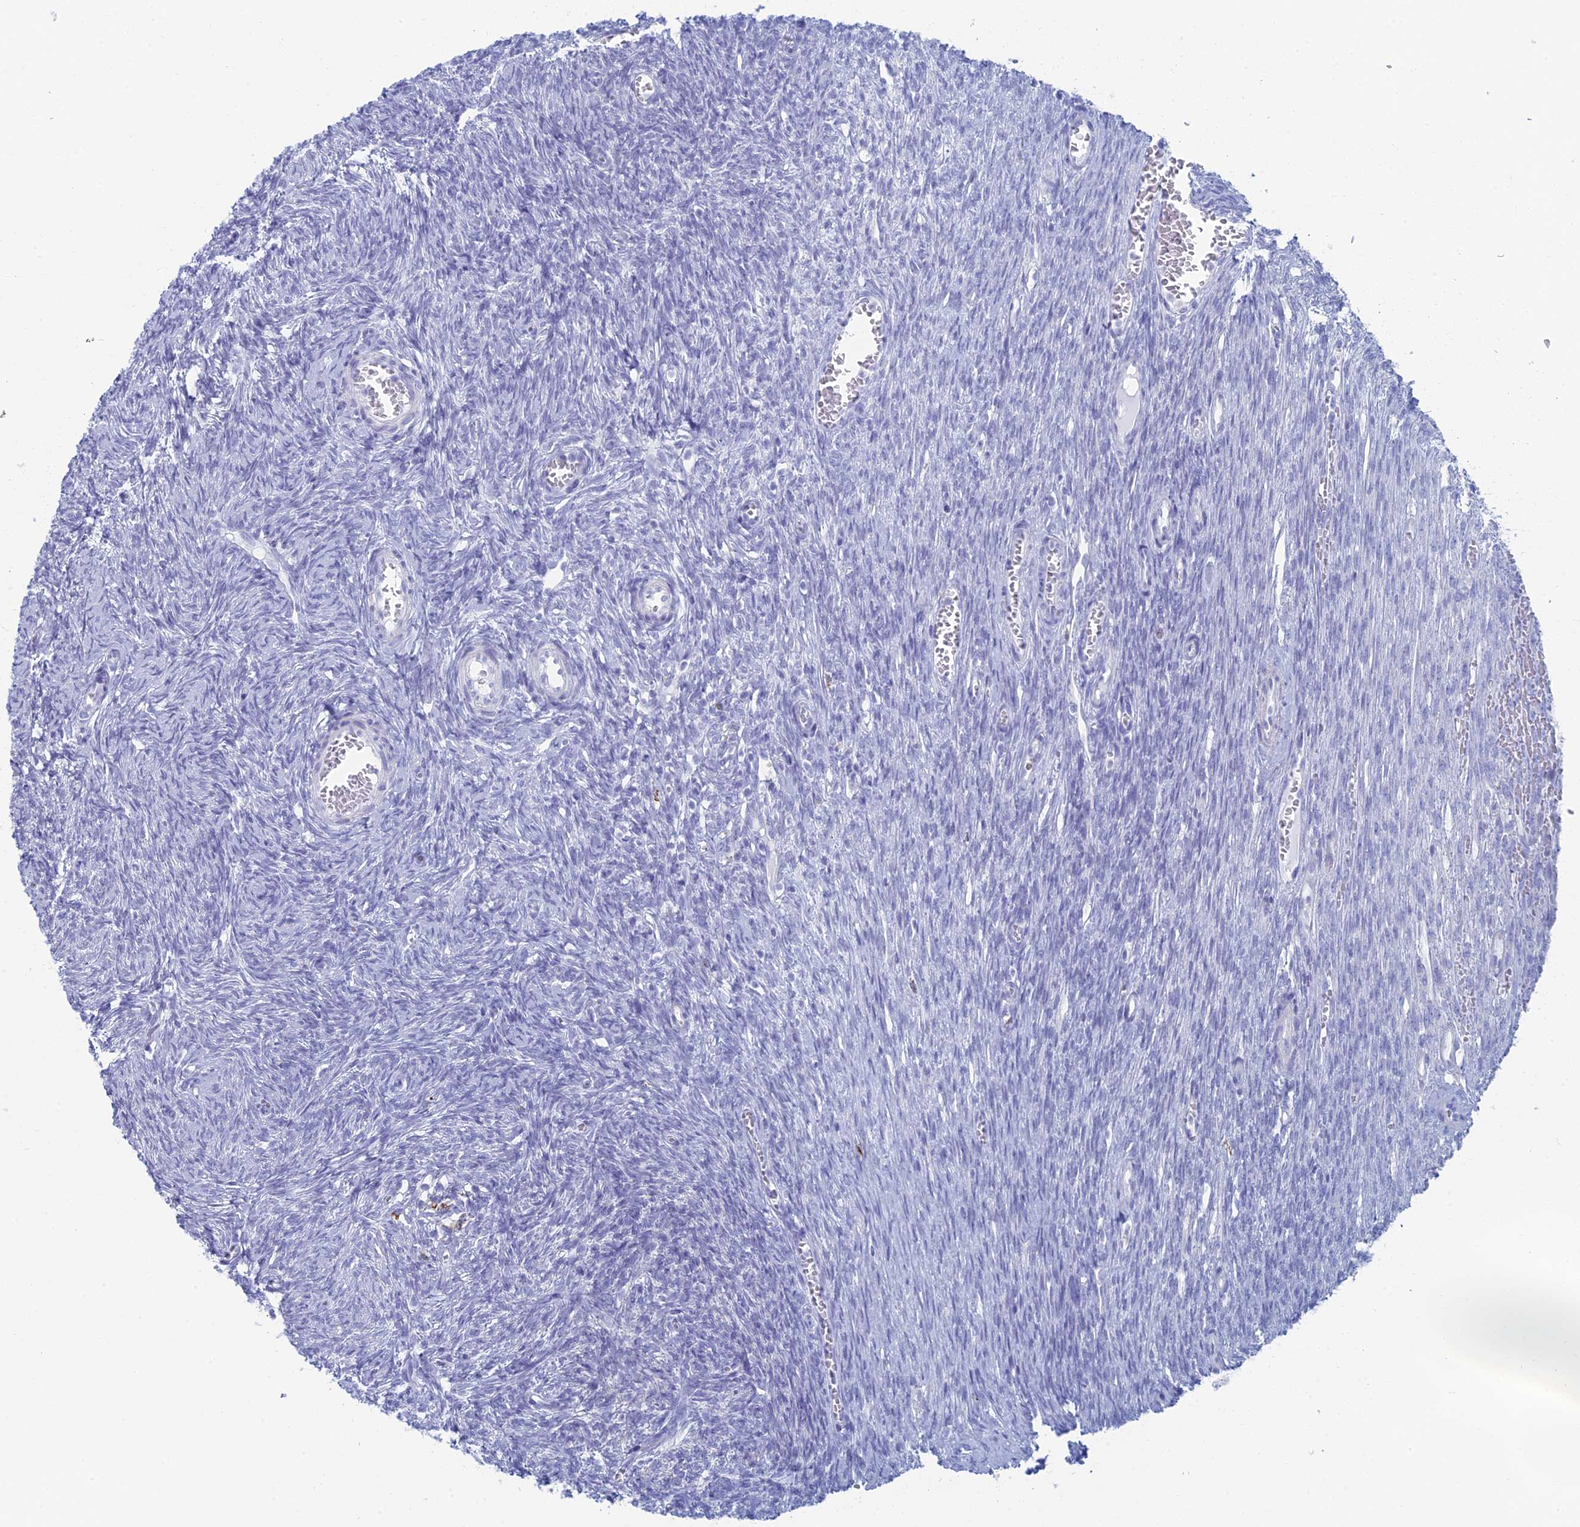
{"staining": {"intensity": "negative", "quantity": "none", "location": "none"}, "tissue": "ovary", "cell_type": "Ovarian stroma cells", "image_type": "normal", "snomed": [{"axis": "morphology", "description": "Normal tissue, NOS"}, {"axis": "topography", "description": "Ovary"}], "caption": "Ovary was stained to show a protein in brown. There is no significant positivity in ovarian stroma cells.", "gene": "ALMS1", "patient": {"sex": "female", "age": 44}}